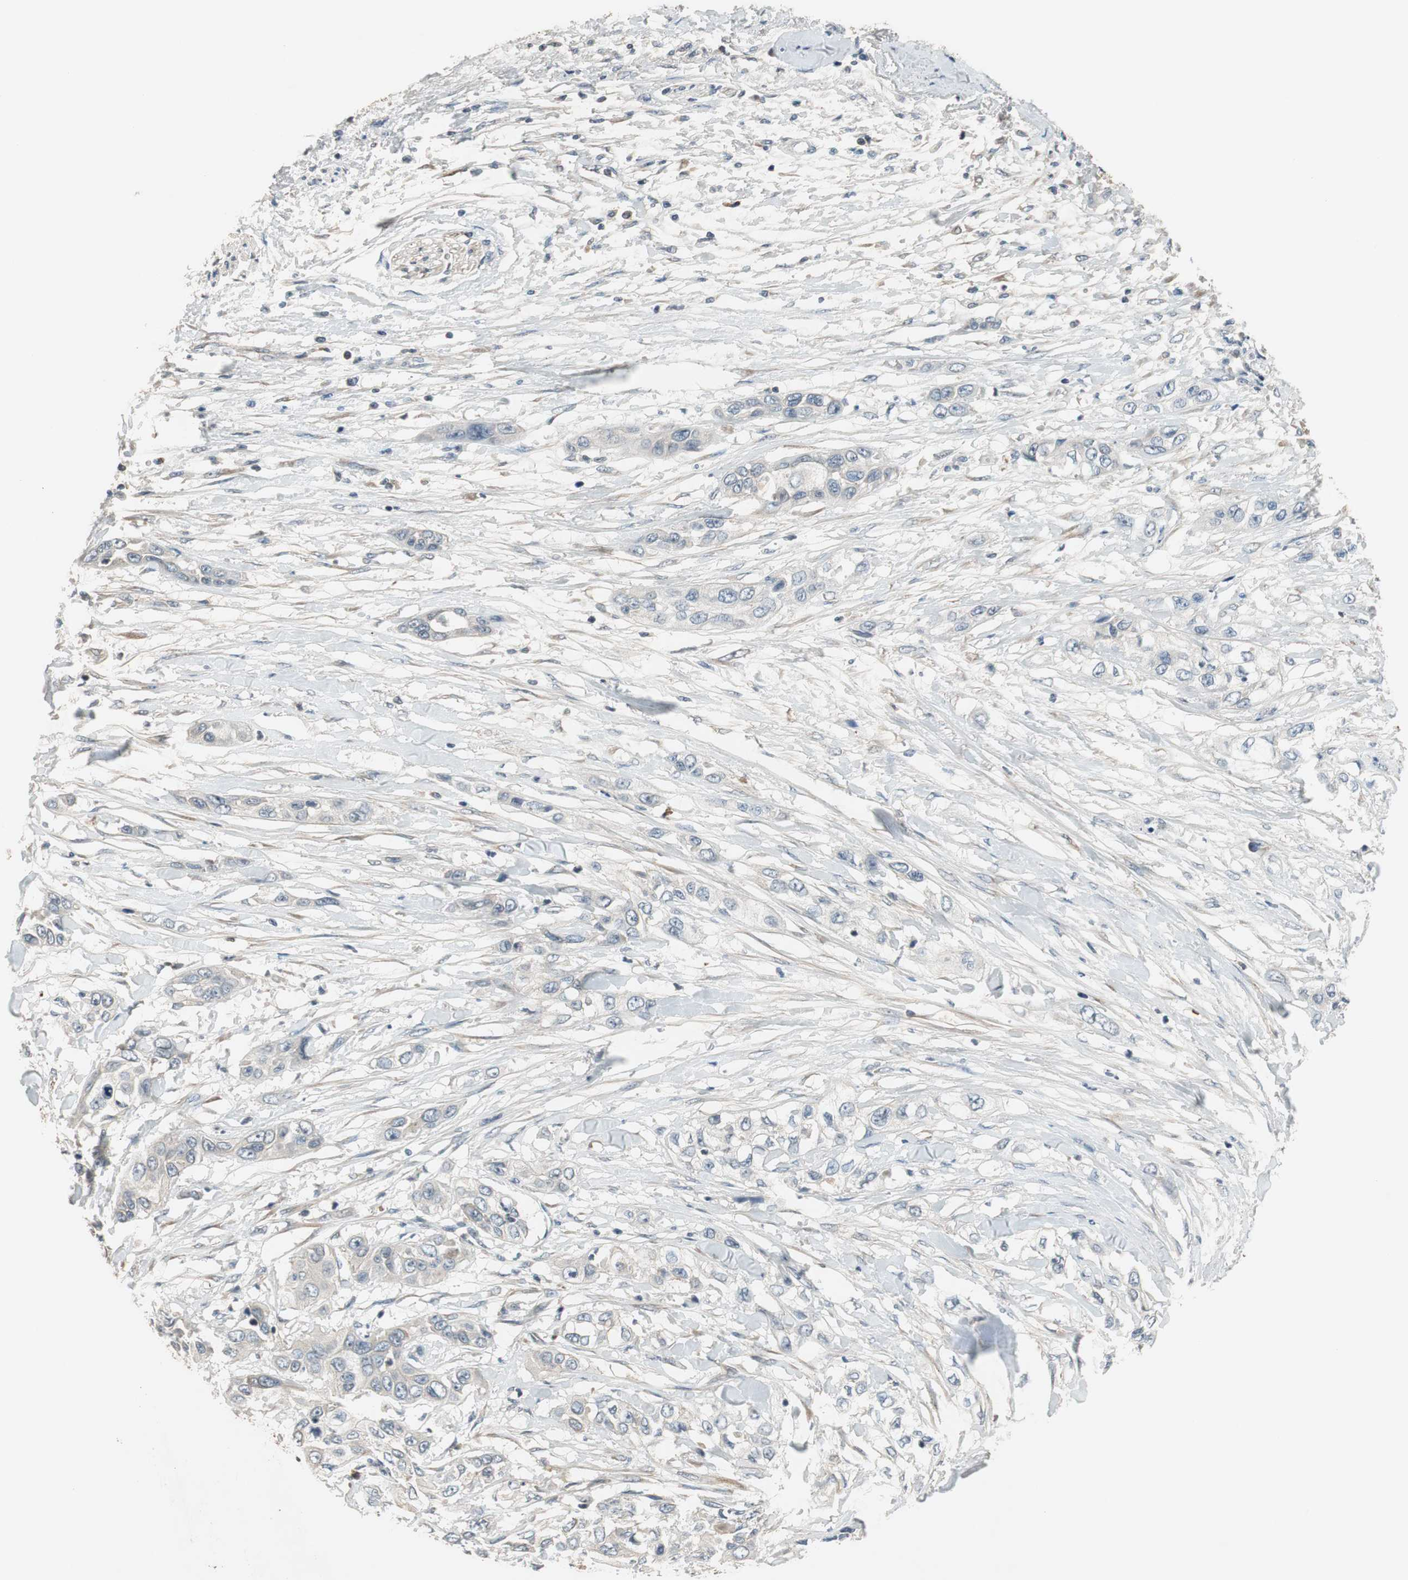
{"staining": {"intensity": "negative", "quantity": "none", "location": "none"}, "tissue": "pancreatic cancer", "cell_type": "Tumor cells", "image_type": "cancer", "snomed": [{"axis": "morphology", "description": "Adenocarcinoma, NOS"}, {"axis": "topography", "description": "Pancreas"}], "caption": "There is no significant positivity in tumor cells of pancreatic cancer (adenocarcinoma).", "gene": "C4A", "patient": {"sex": "female", "age": 70}}